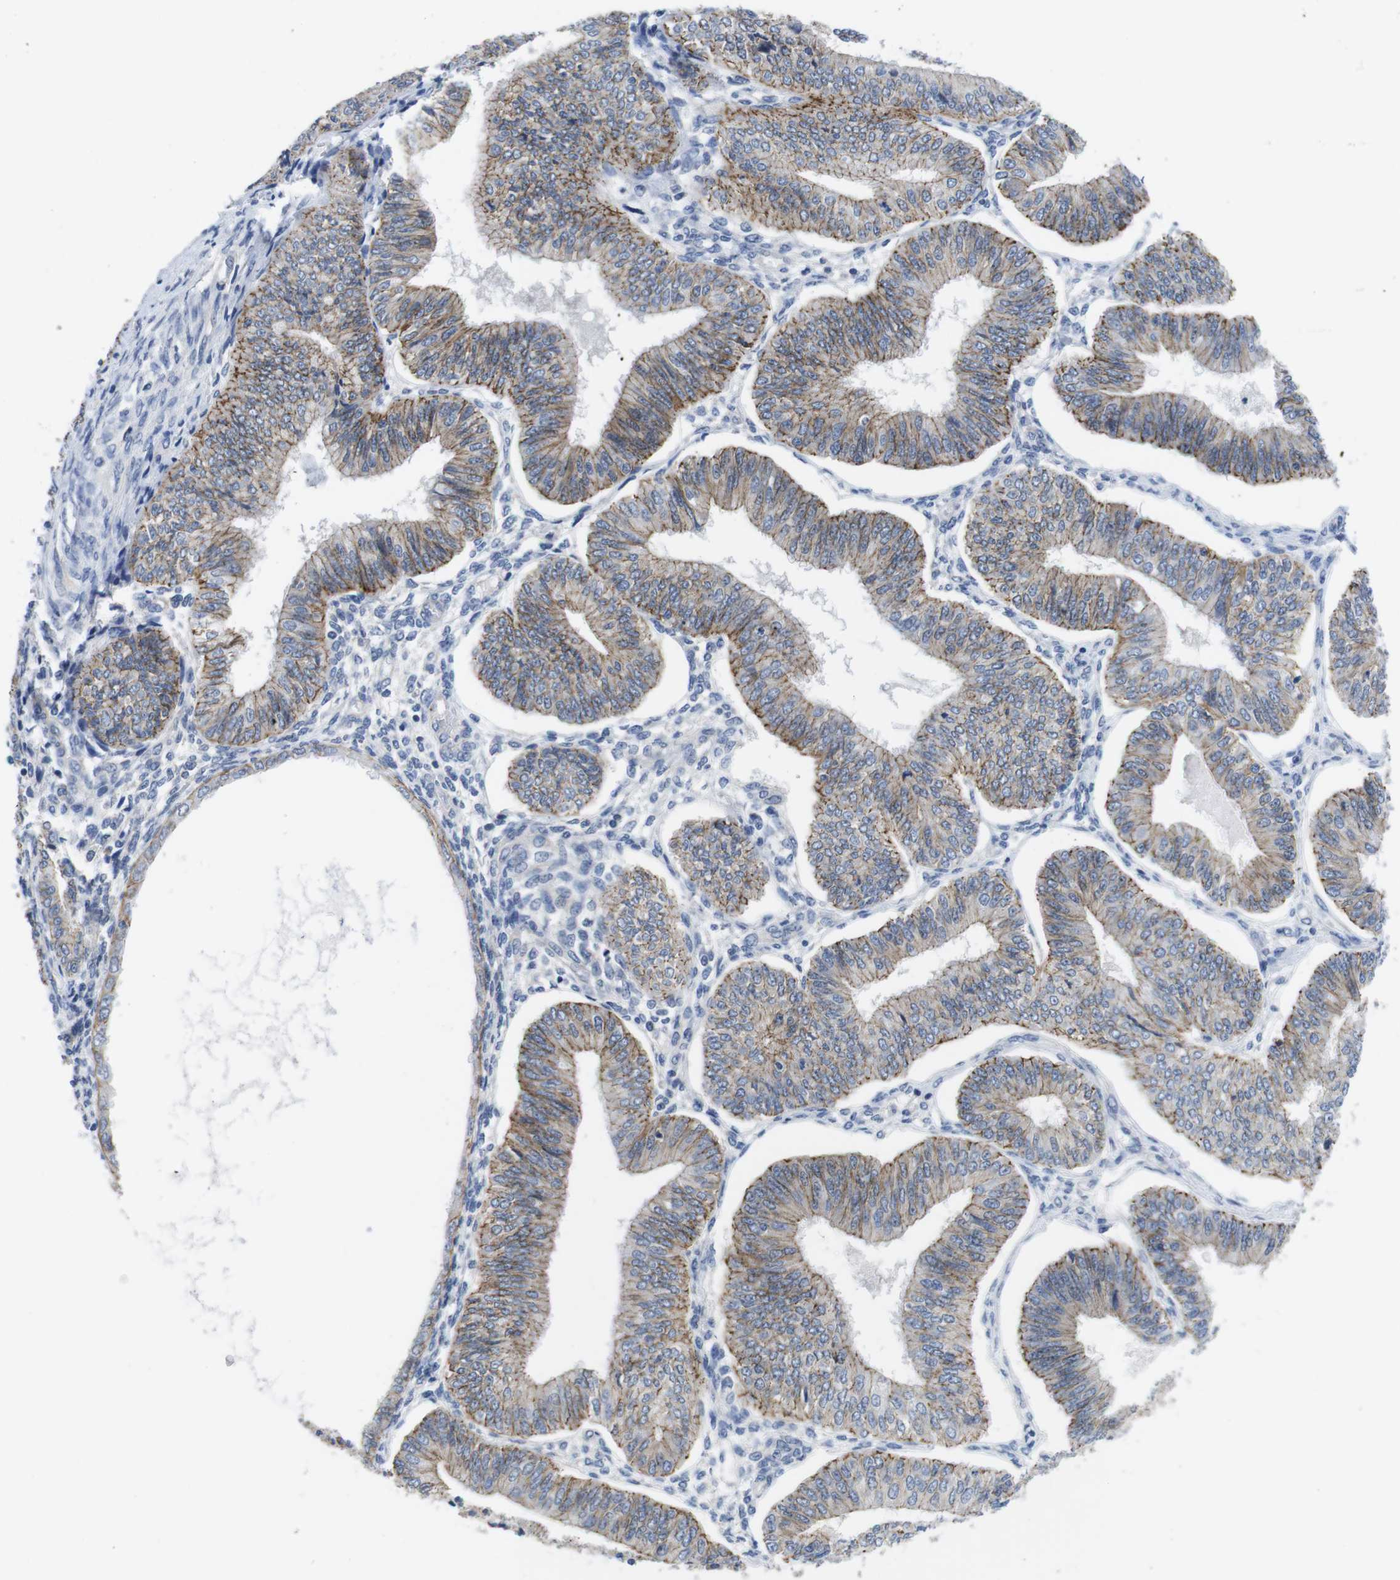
{"staining": {"intensity": "moderate", "quantity": "25%-75%", "location": "cytoplasmic/membranous"}, "tissue": "endometrial cancer", "cell_type": "Tumor cells", "image_type": "cancer", "snomed": [{"axis": "morphology", "description": "Adenocarcinoma, NOS"}, {"axis": "topography", "description": "Endometrium"}], "caption": "About 25%-75% of tumor cells in adenocarcinoma (endometrial) exhibit moderate cytoplasmic/membranous protein expression as visualized by brown immunohistochemical staining.", "gene": "SCRIB", "patient": {"sex": "female", "age": 58}}